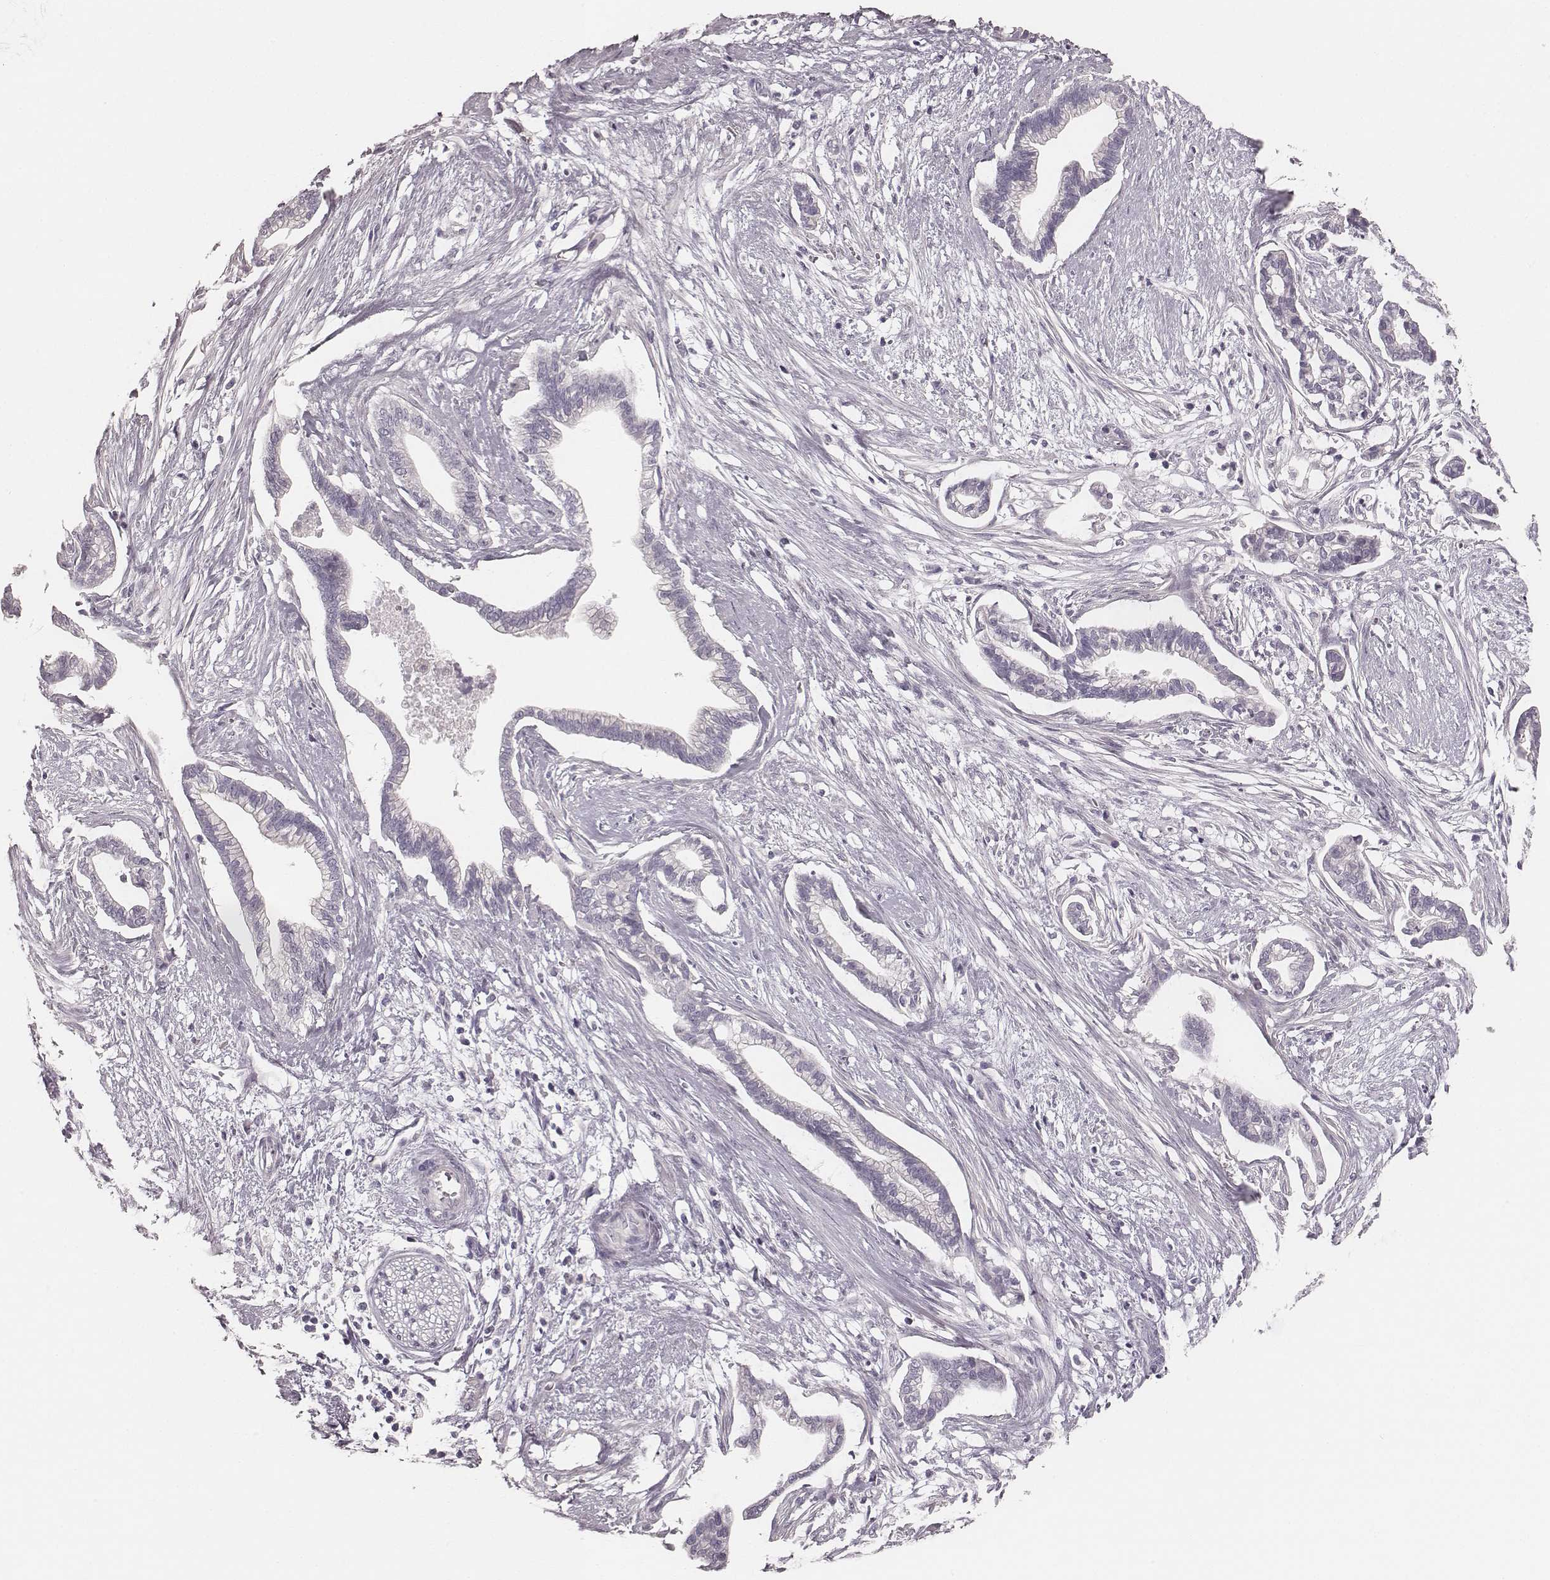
{"staining": {"intensity": "negative", "quantity": "none", "location": "none"}, "tissue": "cervical cancer", "cell_type": "Tumor cells", "image_type": "cancer", "snomed": [{"axis": "morphology", "description": "Adenocarcinoma, NOS"}, {"axis": "topography", "description": "Cervix"}], "caption": "Immunohistochemistry image of neoplastic tissue: cervical cancer stained with DAB reveals no significant protein expression in tumor cells.", "gene": "ZP4", "patient": {"sex": "female", "age": 62}}